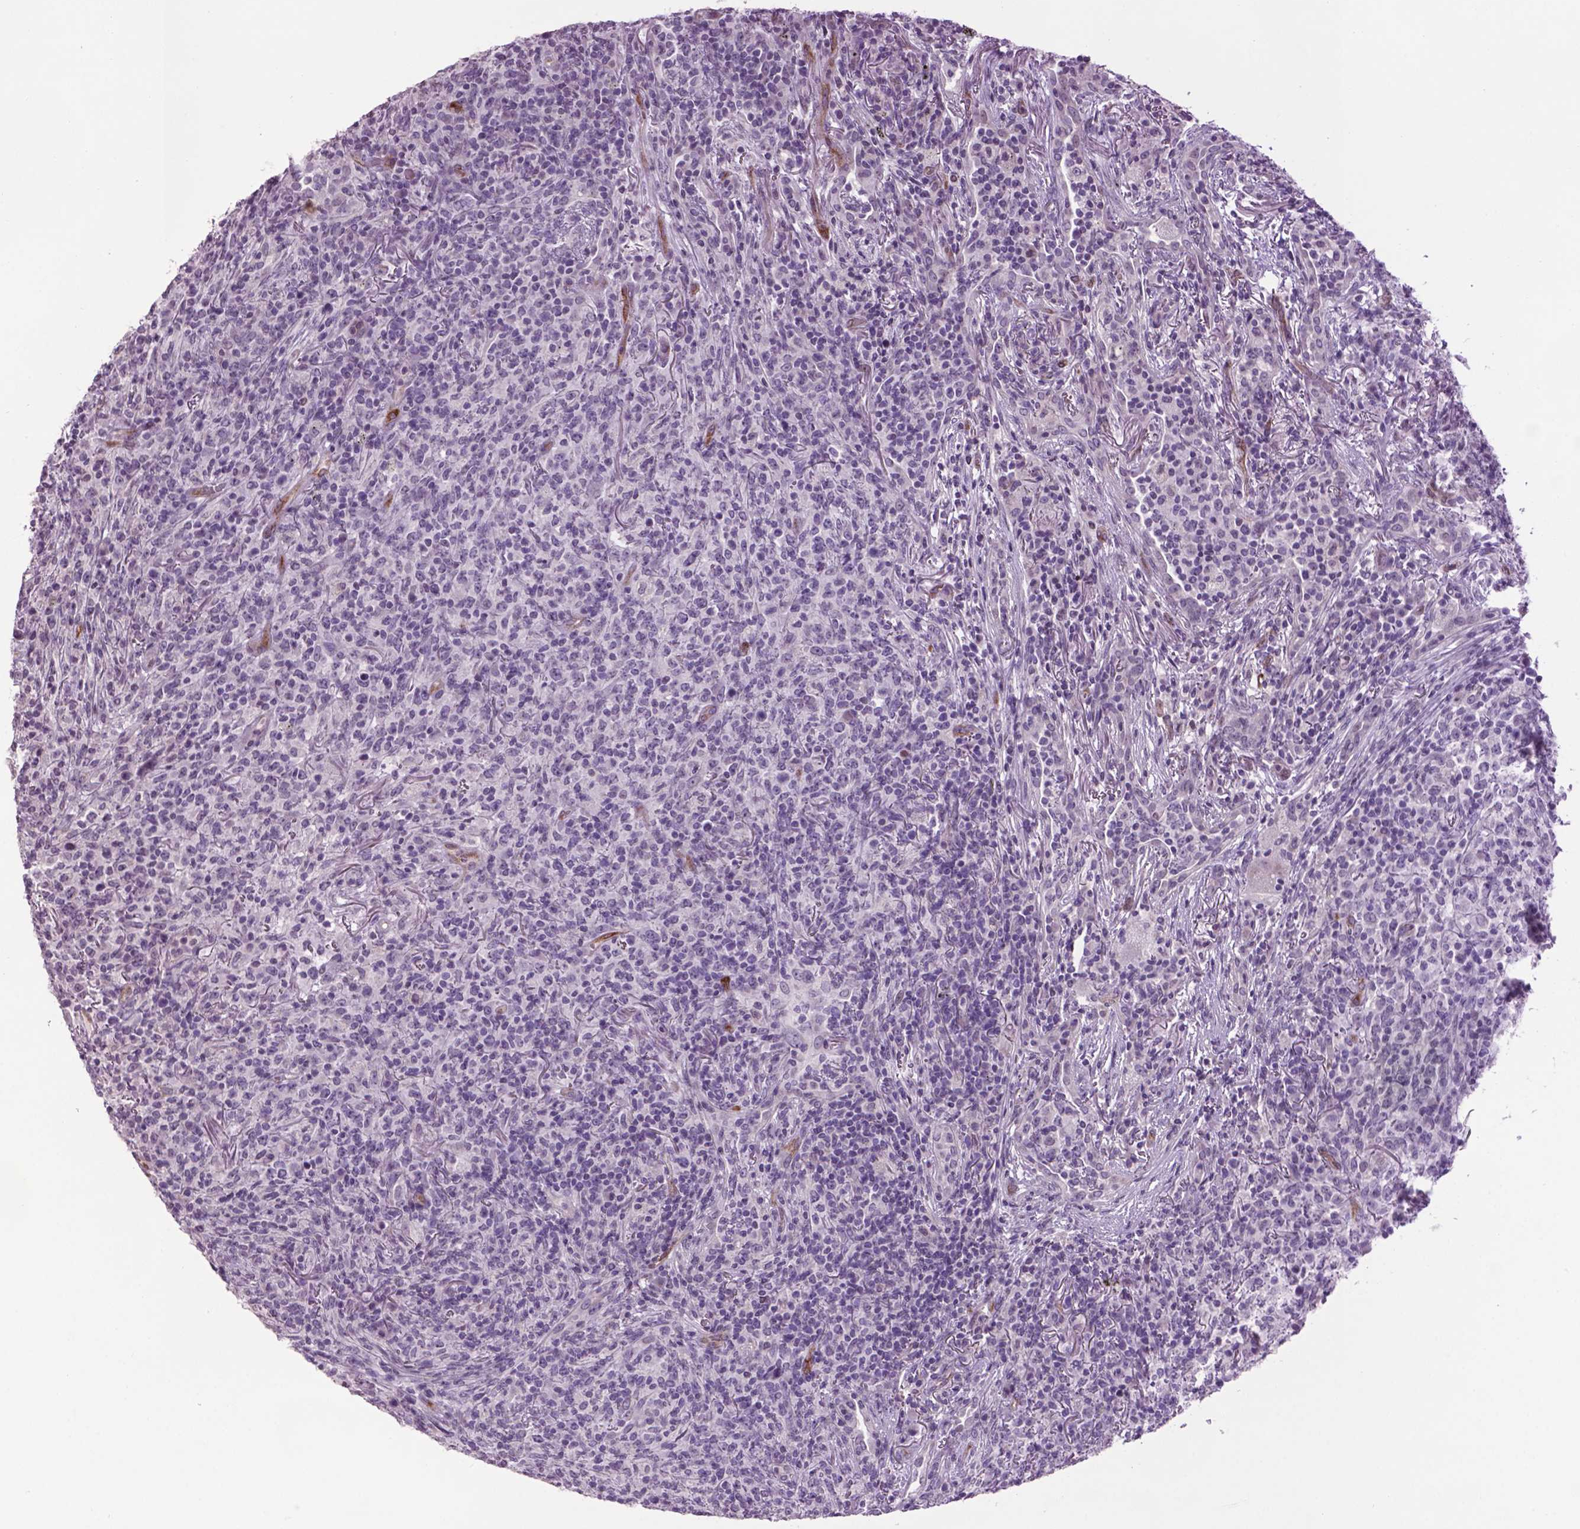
{"staining": {"intensity": "negative", "quantity": "none", "location": "none"}, "tissue": "lymphoma", "cell_type": "Tumor cells", "image_type": "cancer", "snomed": [{"axis": "morphology", "description": "Malignant lymphoma, non-Hodgkin's type, High grade"}, {"axis": "topography", "description": "Lung"}], "caption": "A high-resolution photomicrograph shows immunohistochemistry (IHC) staining of high-grade malignant lymphoma, non-Hodgkin's type, which displays no significant positivity in tumor cells.", "gene": "TH", "patient": {"sex": "male", "age": 79}}